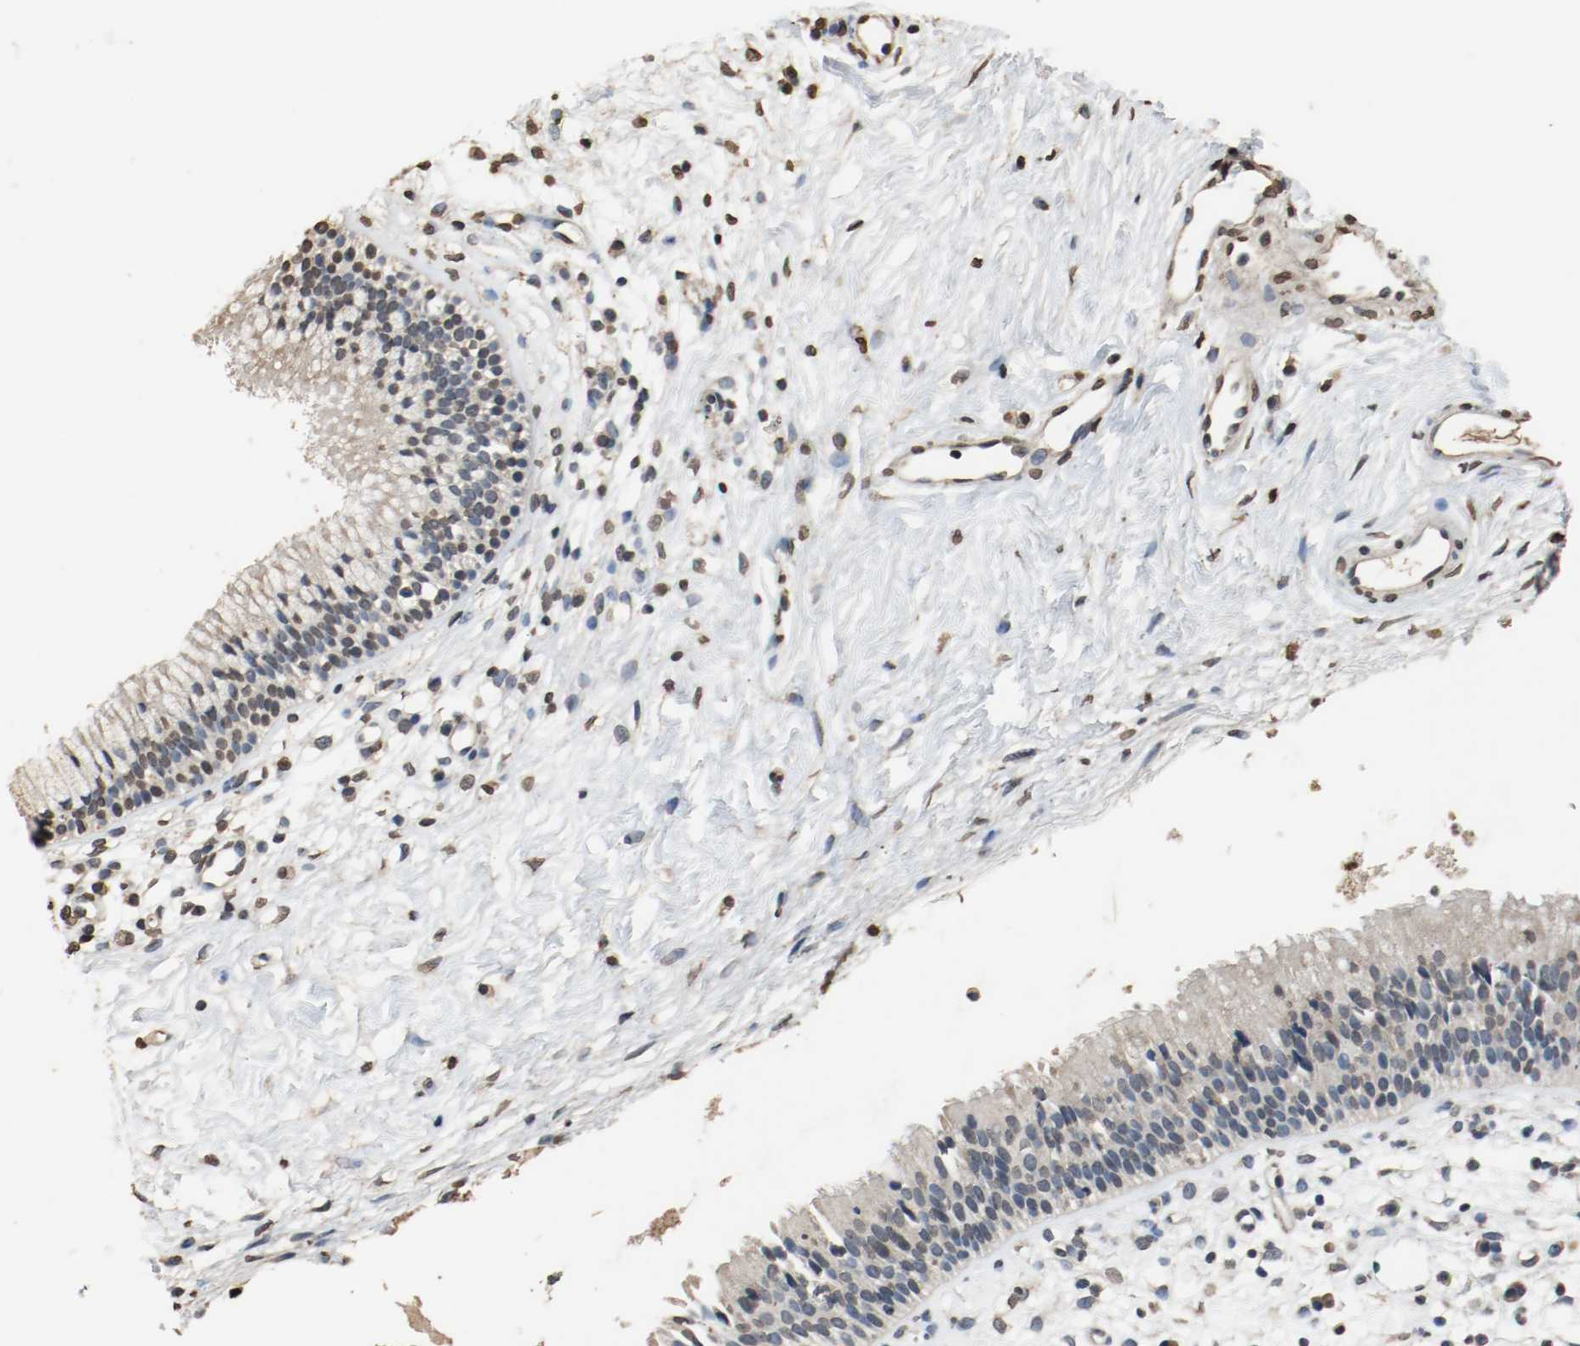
{"staining": {"intensity": "moderate", "quantity": "25%-75%", "location": "cytoplasmic/membranous"}, "tissue": "nasopharynx", "cell_type": "Respiratory epithelial cells", "image_type": "normal", "snomed": [{"axis": "morphology", "description": "Normal tissue, NOS"}, {"axis": "topography", "description": "Nasopharynx"}], "caption": "Immunohistochemical staining of normal nasopharynx displays 25%-75% levels of moderate cytoplasmic/membranous protein staining in approximately 25%-75% of respiratory epithelial cells.", "gene": "RTN4", "patient": {"sex": "male", "age": 21}}